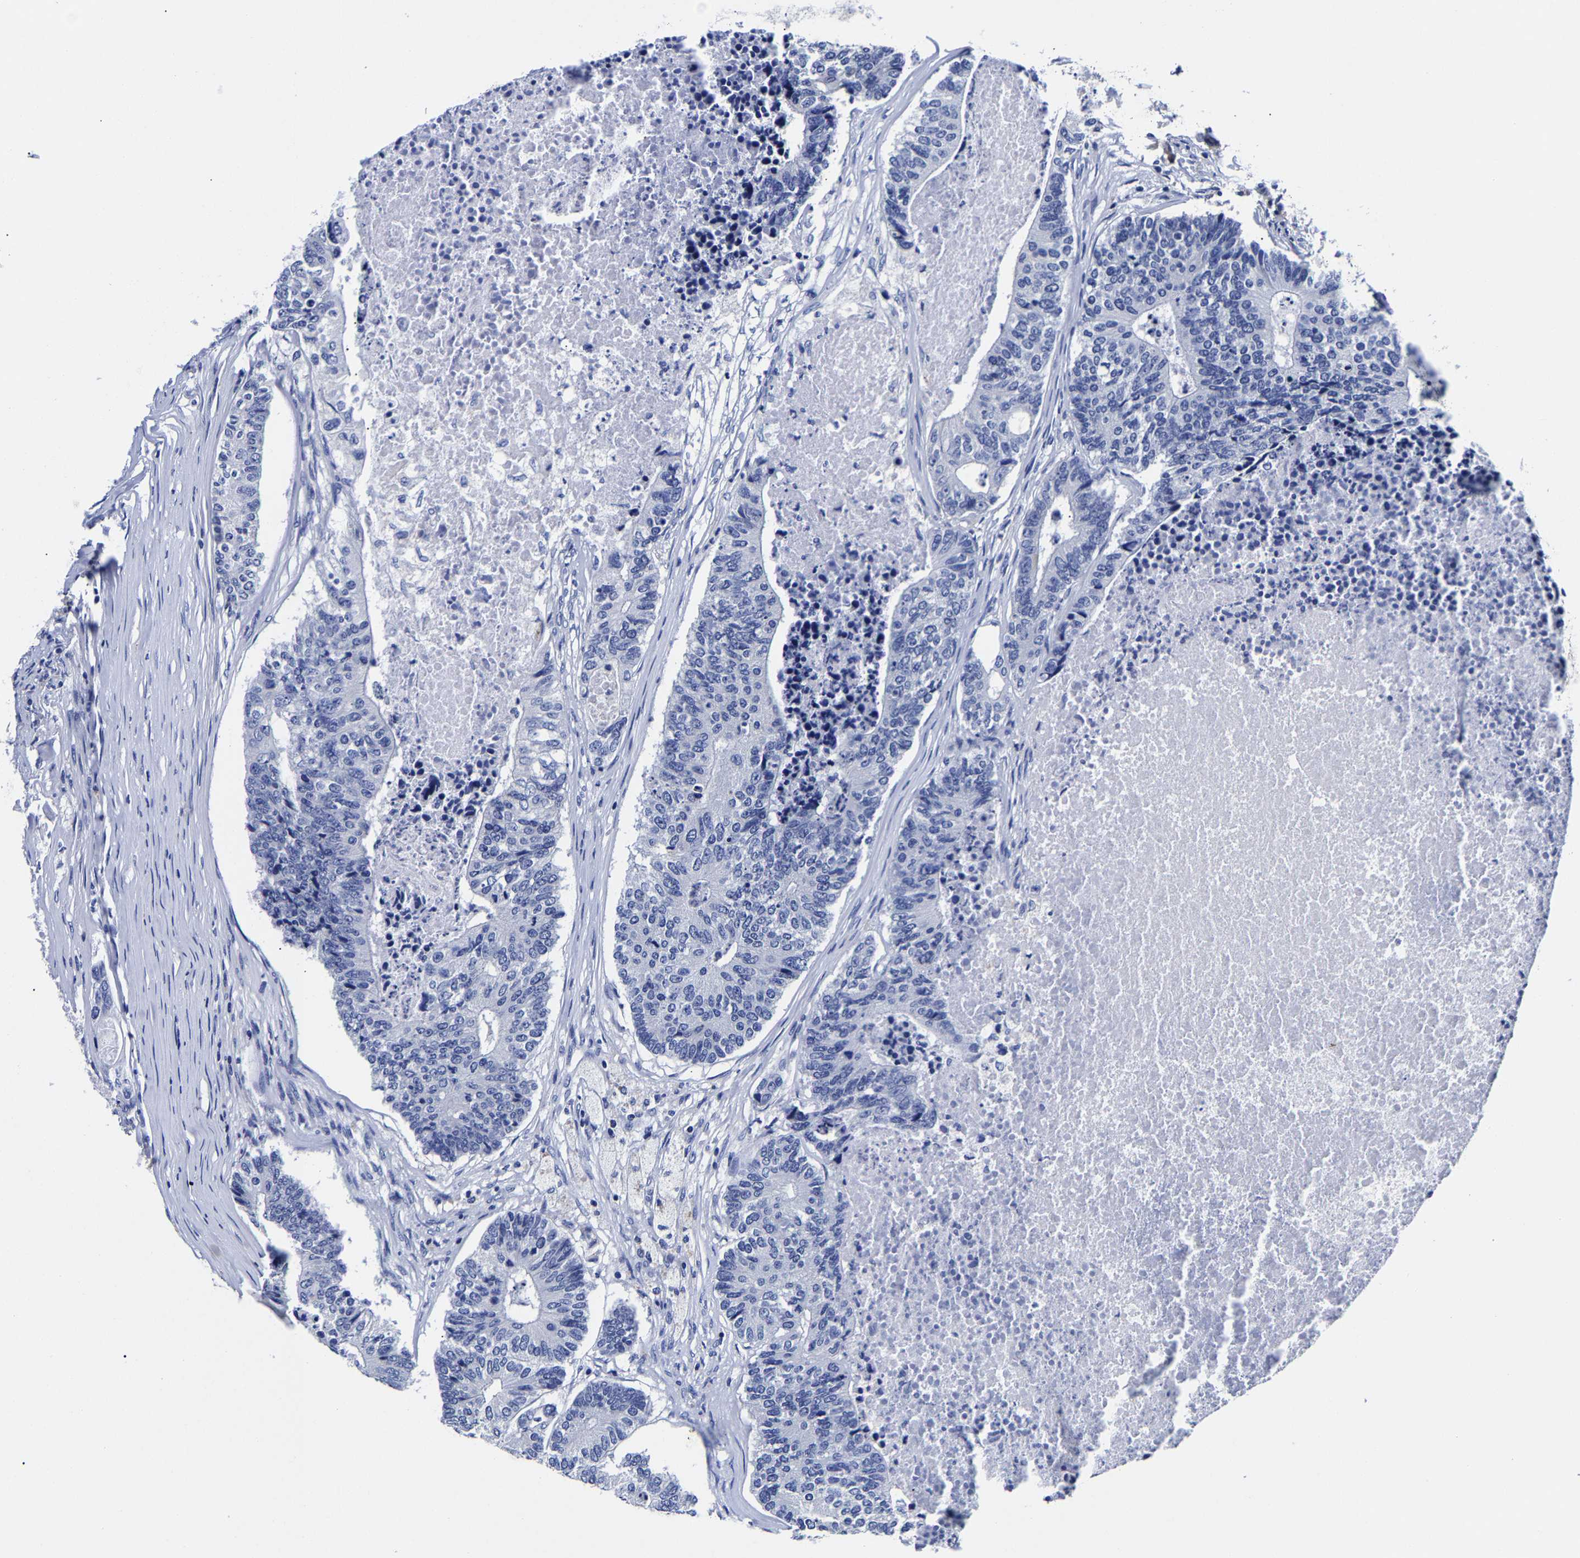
{"staining": {"intensity": "negative", "quantity": "none", "location": "none"}, "tissue": "colorectal cancer", "cell_type": "Tumor cells", "image_type": "cancer", "snomed": [{"axis": "morphology", "description": "Adenocarcinoma, NOS"}, {"axis": "topography", "description": "Colon"}], "caption": "This is an IHC photomicrograph of colorectal adenocarcinoma. There is no expression in tumor cells.", "gene": "CPA2", "patient": {"sex": "female", "age": 67}}